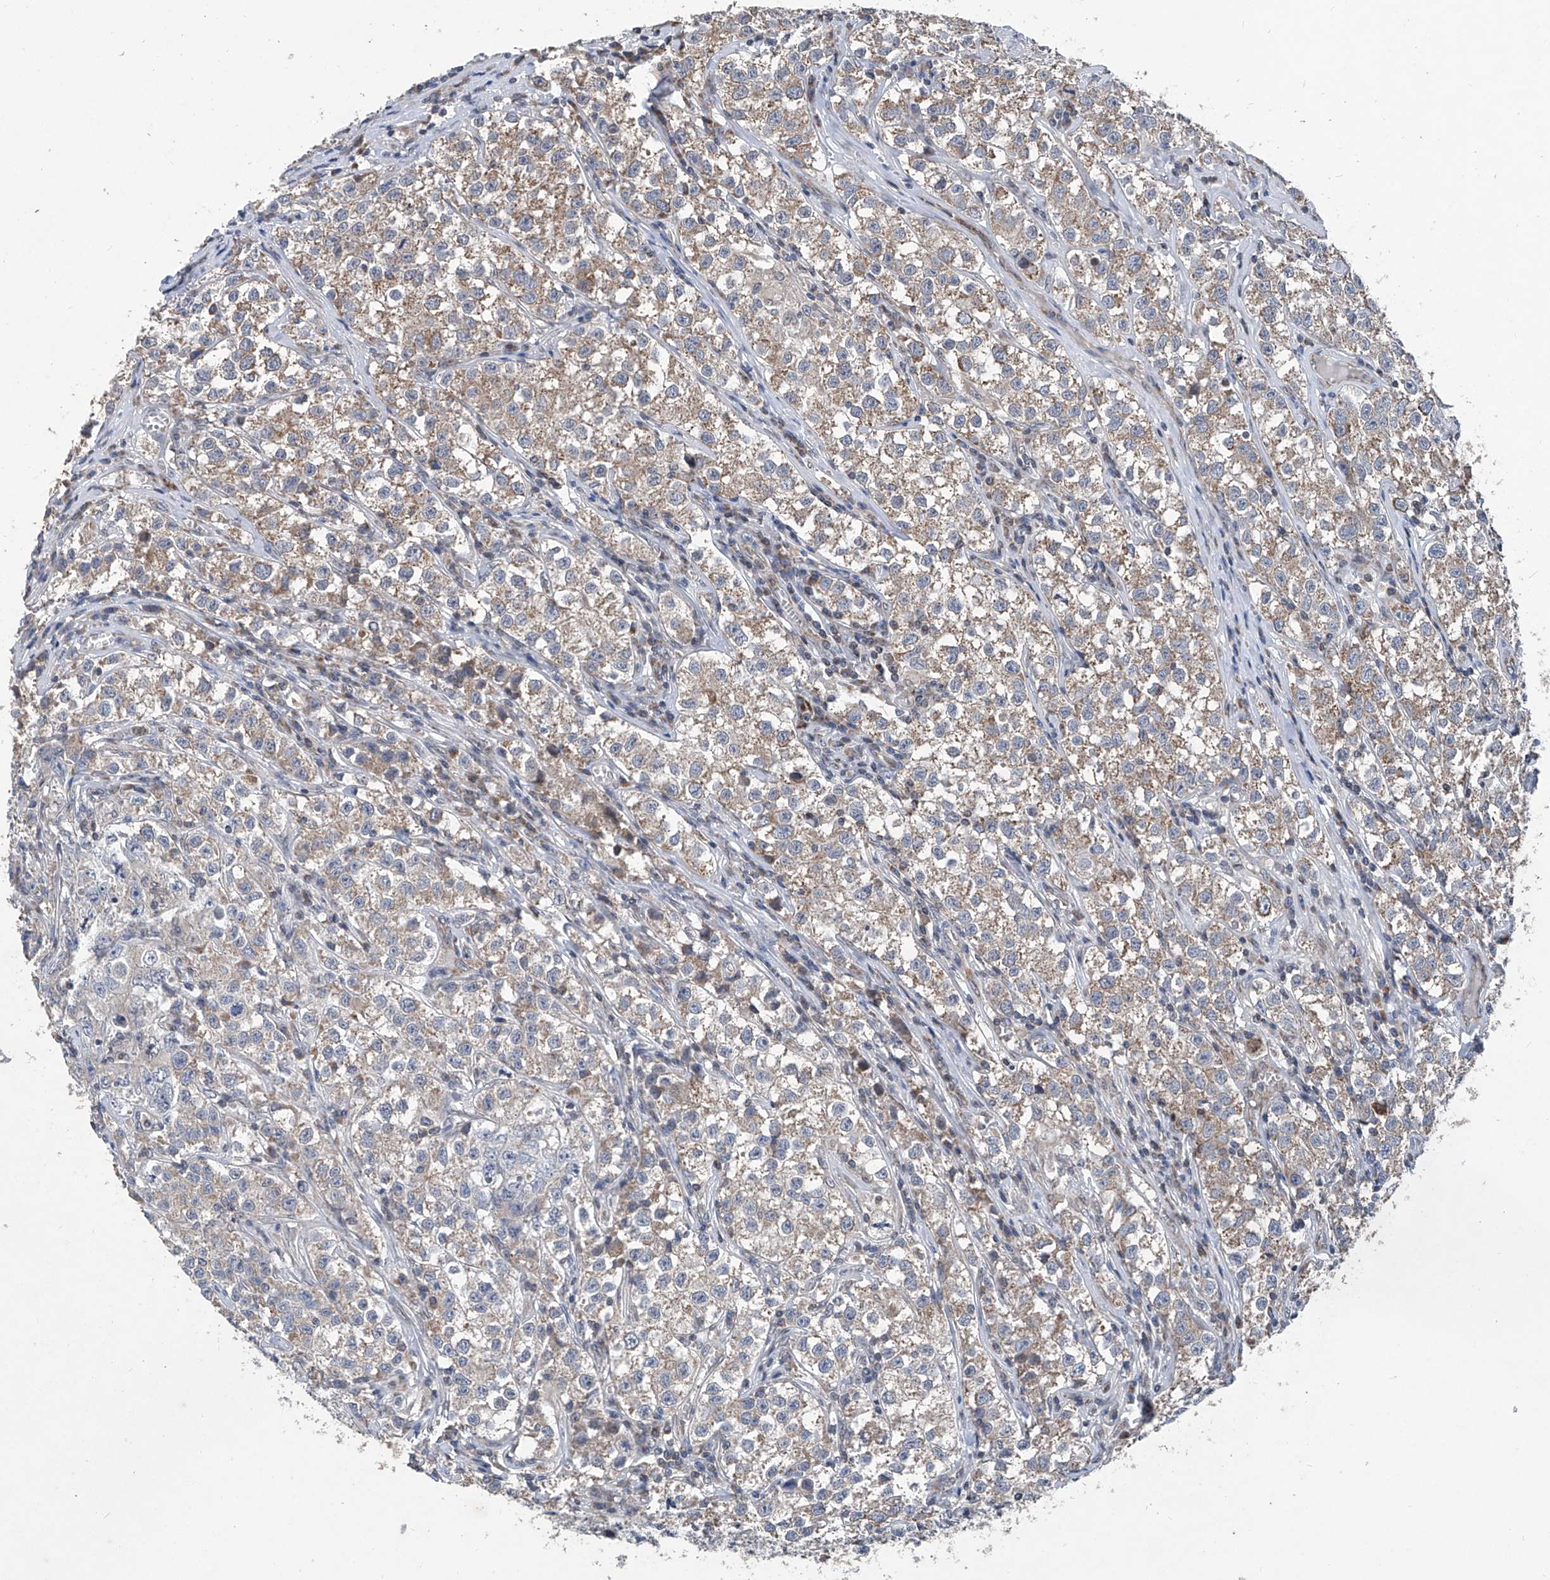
{"staining": {"intensity": "moderate", "quantity": "25%-75%", "location": "cytoplasmic/membranous"}, "tissue": "testis cancer", "cell_type": "Tumor cells", "image_type": "cancer", "snomed": [{"axis": "morphology", "description": "Seminoma, NOS"}, {"axis": "morphology", "description": "Carcinoma, Embryonal, NOS"}, {"axis": "topography", "description": "Testis"}], "caption": "Moderate cytoplasmic/membranous protein staining is appreciated in about 25%-75% of tumor cells in testis cancer (embryonal carcinoma). Nuclei are stained in blue.", "gene": "BCKDHB", "patient": {"sex": "male", "age": 43}}